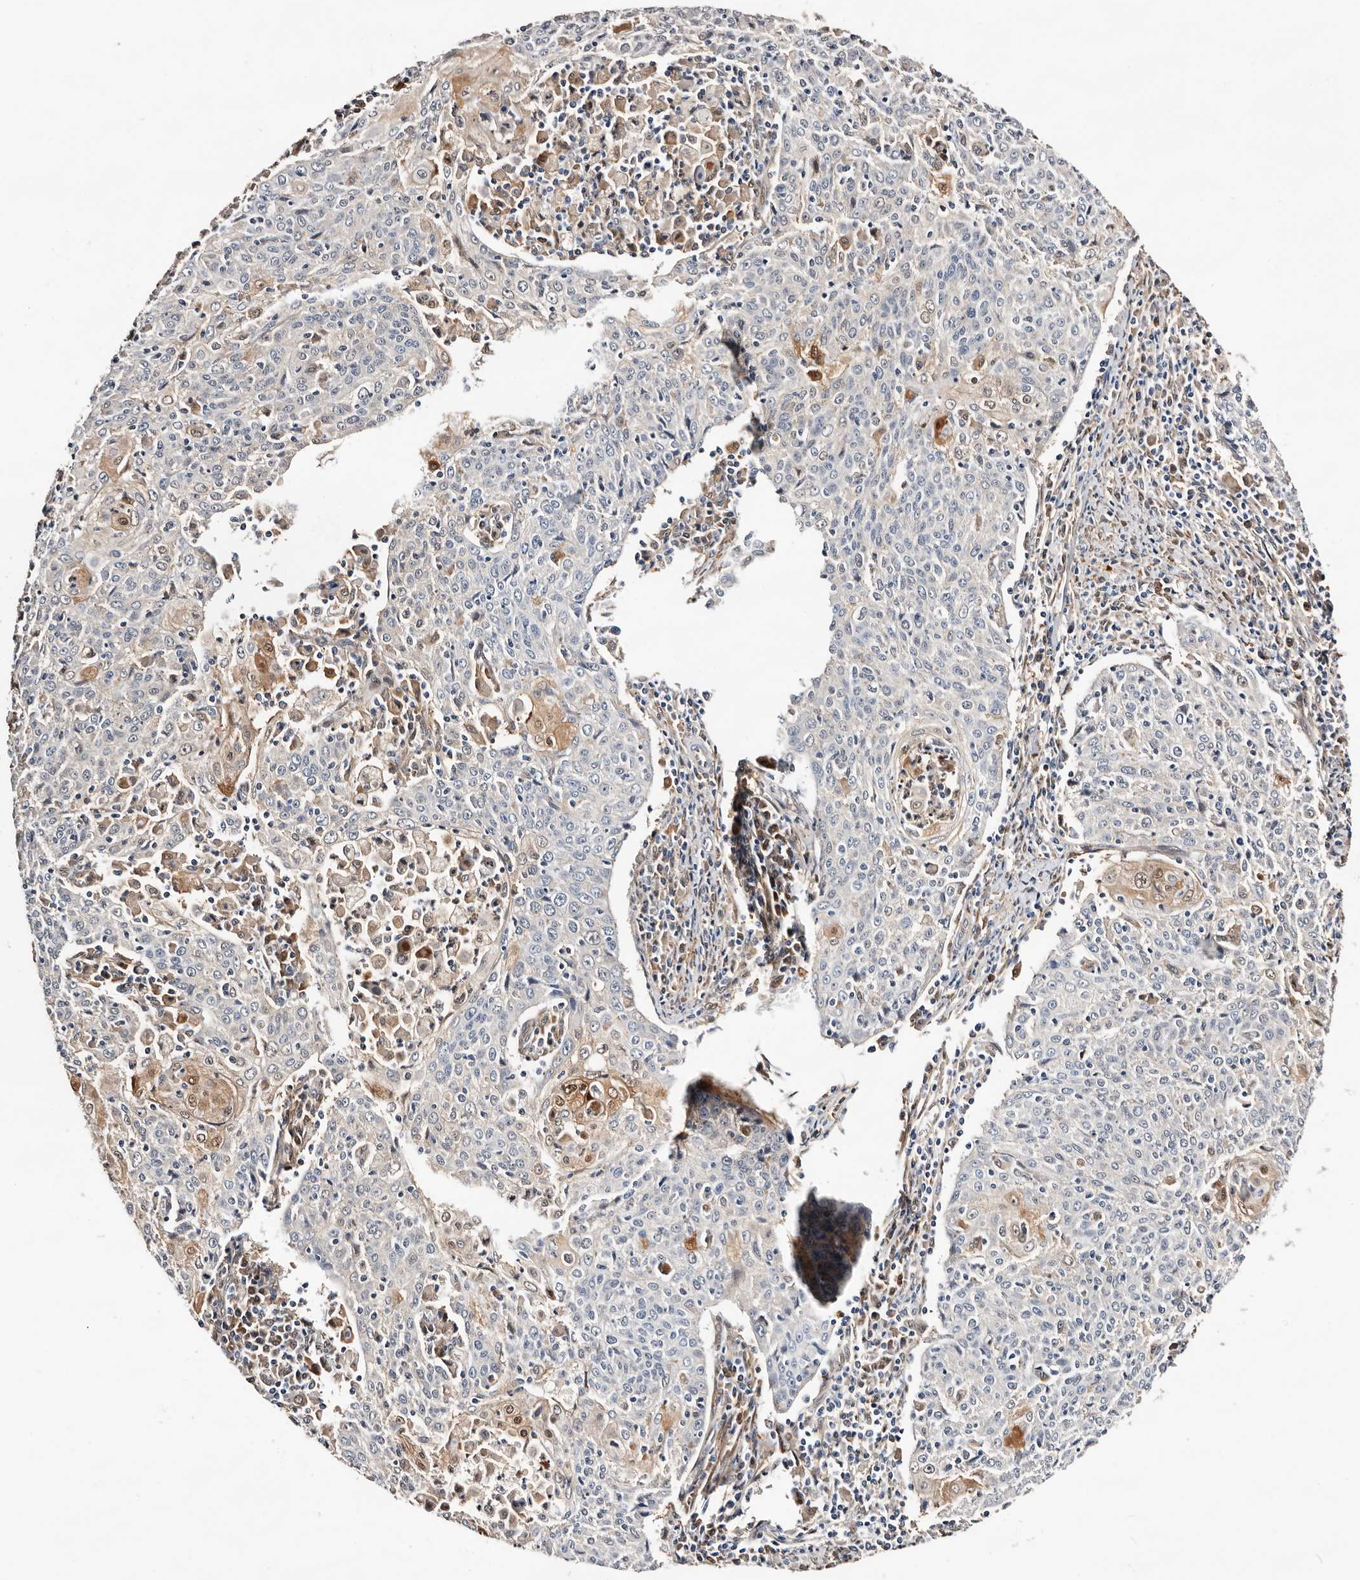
{"staining": {"intensity": "weak", "quantity": "<25%", "location": "cytoplasmic/membranous,nuclear"}, "tissue": "cervical cancer", "cell_type": "Tumor cells", "image_type": "cancer", "snomed": [{"axis": "morphology", "description": "Squamous cell carcinoma, NOS"}, {"axis": "topography", "description": "Cervix"}], "caption": "Immunohistochemical staining of human cervical squamous cell carcinoma reveals no significant staining in tumor cells.", "gene": "TP53I3", "patient": {"sex": "female", "age": 48}}